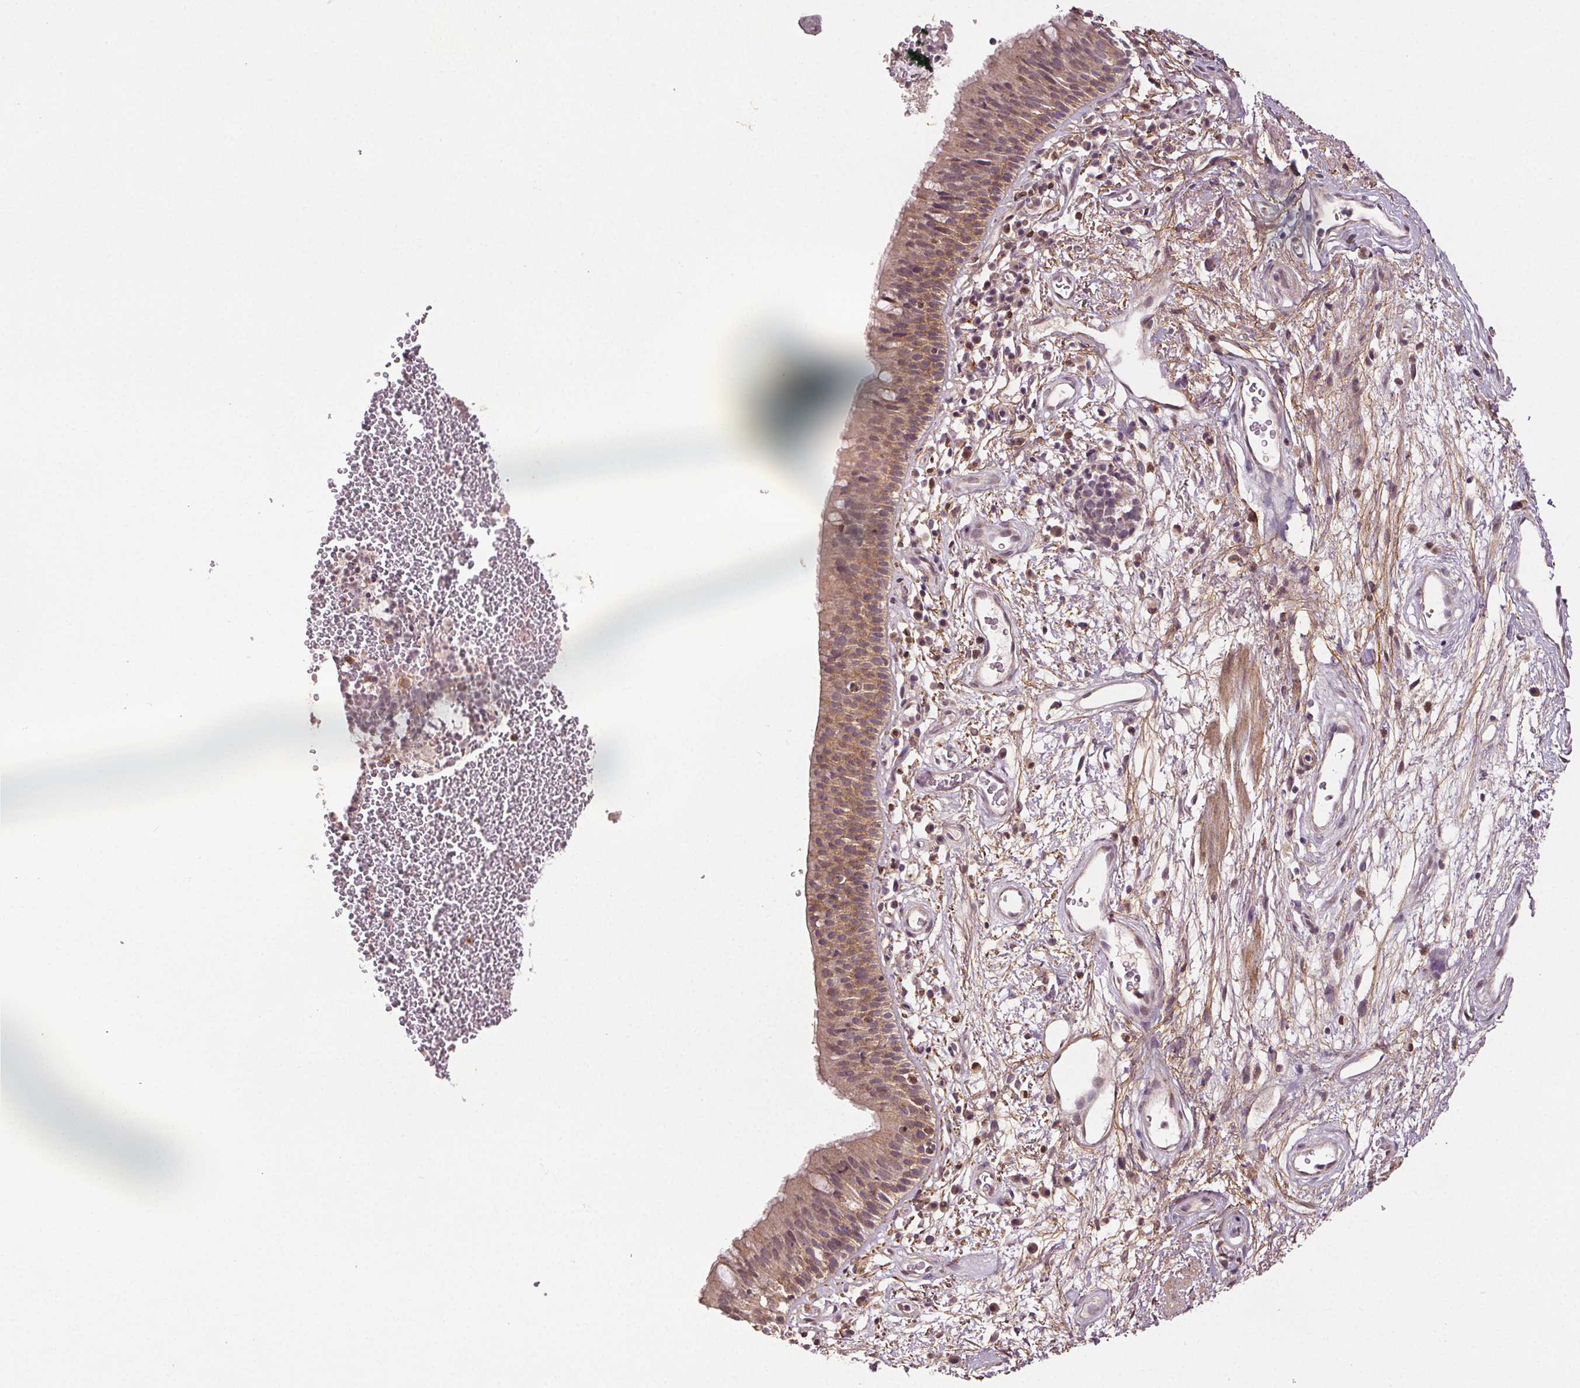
{"staining": {"intensity": "weak", "quantity": "25%-75%", "location": "cytoplasmic/membranous"}, "tissue": "bronchus", "cell_type": "Respiratory epithelial cells", "image_type": "normal", "snomed": [{"axis": "morphology", "description": "Normal tissue, NOS"}, {"axis": "topography", "description": "Cartilage tissue"}, {"axis": "topography", "description": "Bronchus"}], "caption": "A brown stain labels weak cytoplasmic/membranous staining of a protein in respiratory epithelial cells of normal human bronchus.", "gene": "EPHB3", "patient": {"sex": "male", "age": 58}}